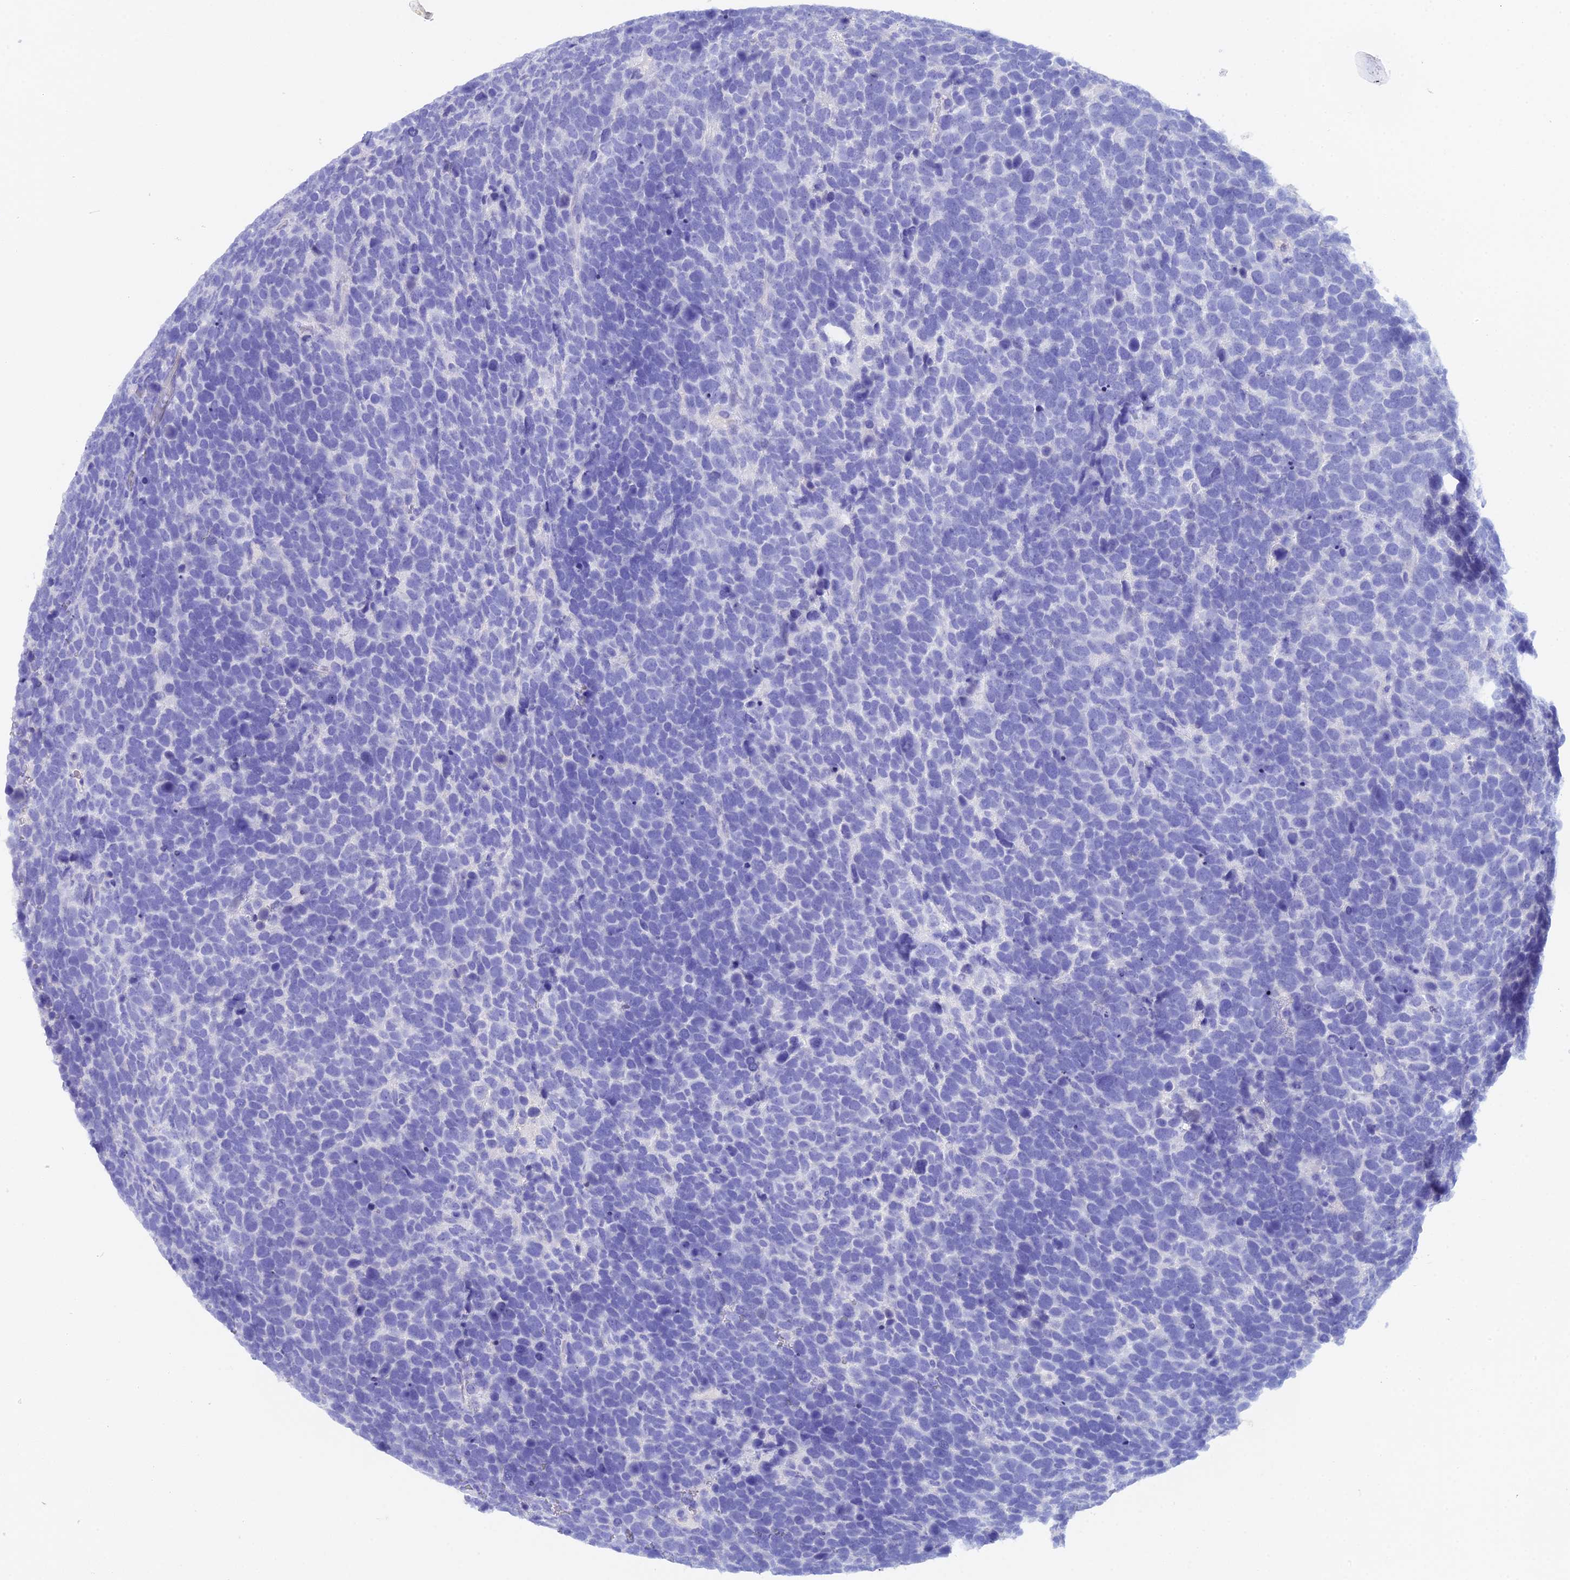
{"staining": {"intensity": "negative", "quantity": "none", "location": "none"}, "tissue": "urothelial cancer", "cell_type": "Tumor cells", "image_type": "cancer", "snomed": [{"axis": "morphology", "description": "Urothelial carcinoma, High grade"}, {"axis": "topography", "description": "Urinary bladder"}], "caption": "Immunohistochemical staining of human urothelial carcinoma (high-grade) reveals no significant staining in tumor cells.", "gene": "REG1A", "patient": {"sex": "female", "age": 82}}